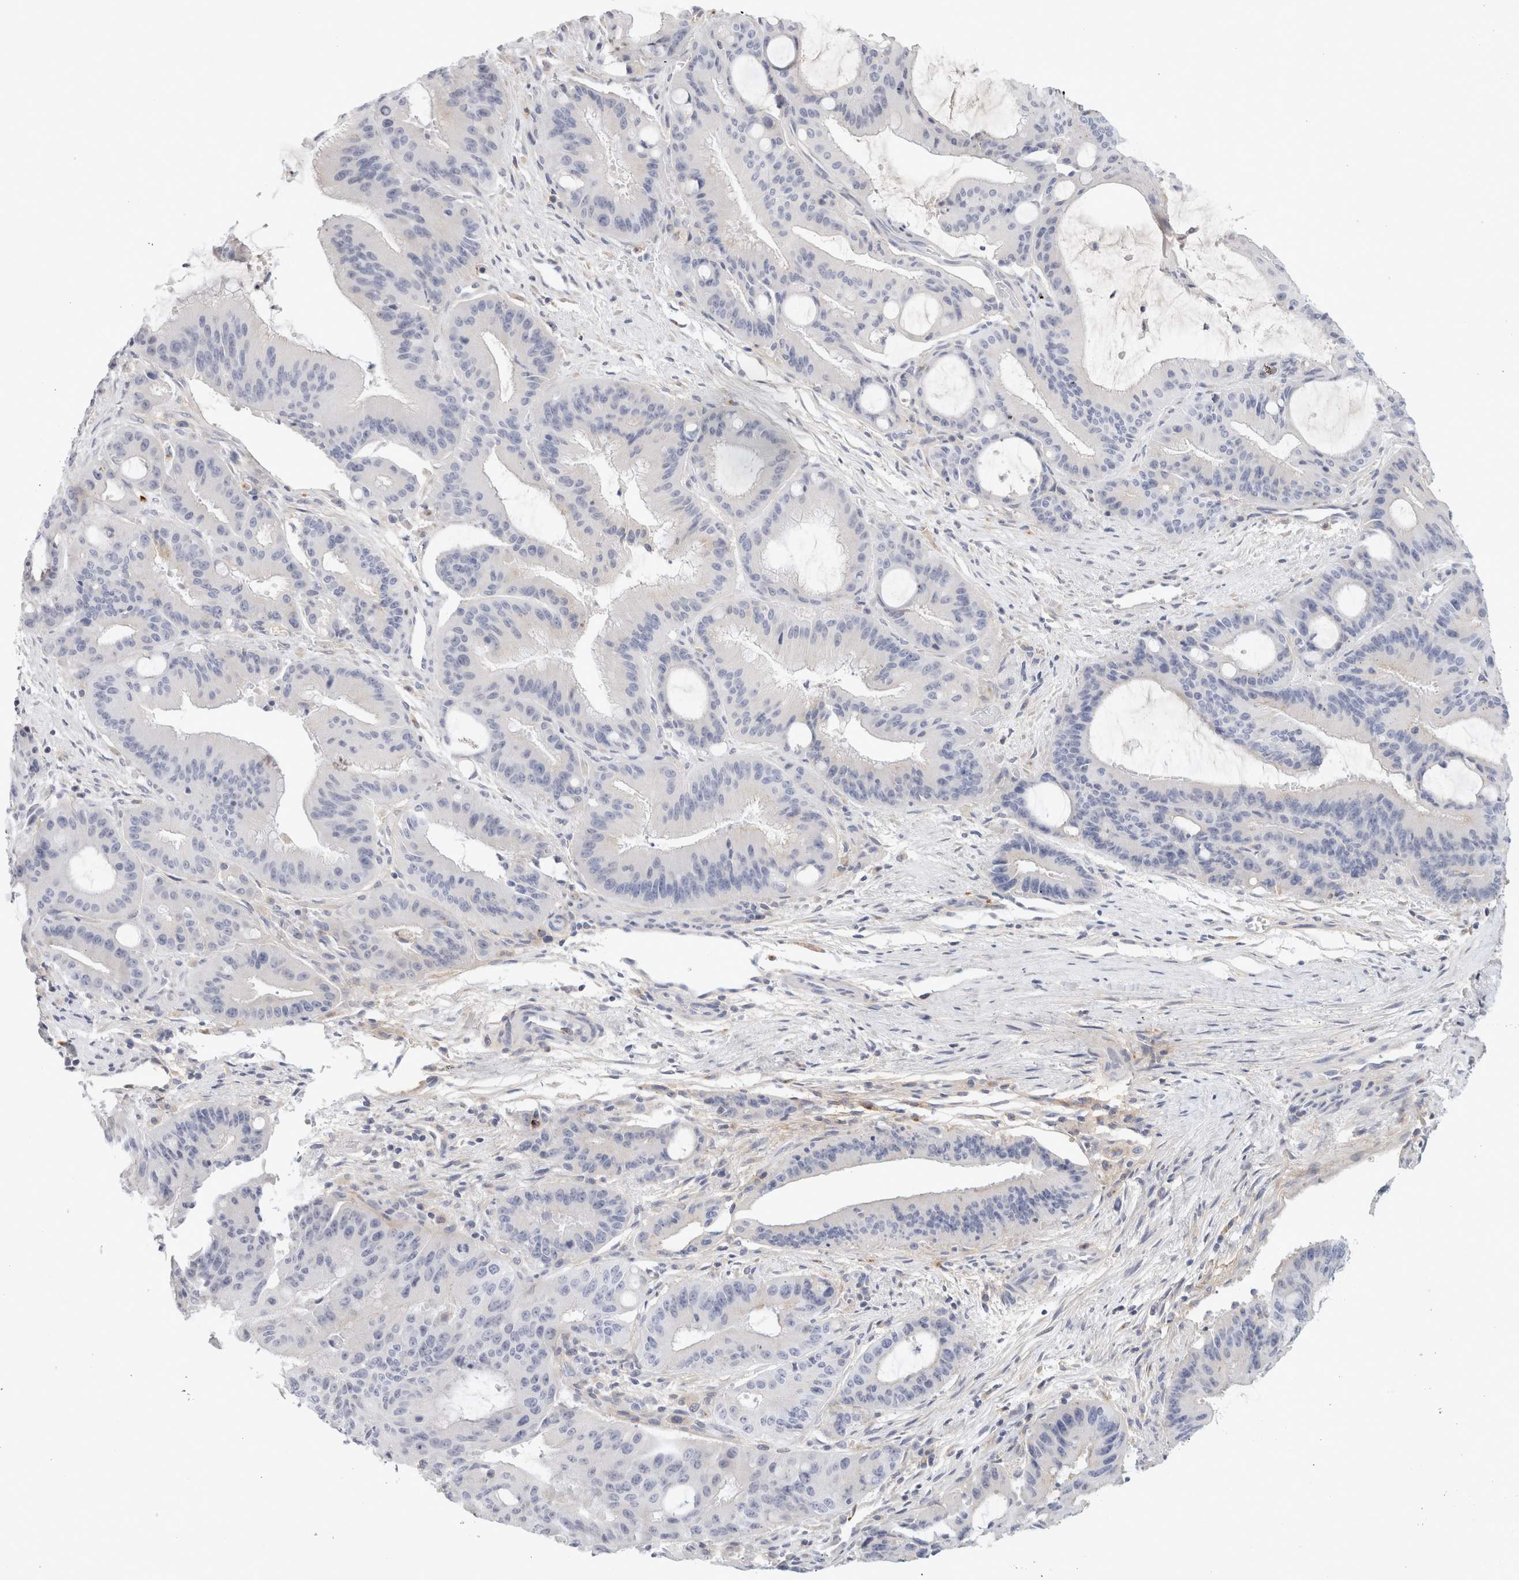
{"staining": {"intensity": "negative", "quantity": "none", "location": "none"}, "tissue": "liver cancer", "cell_type": "Tumor cells", "image_type": "cancer", "snomed": [{"axis": "morphology", "description": "Normal tissue, NOS"}, {"axis": "morphology", "description": "Cholangiocarcinoma"}, {"axis": "topography", "description": "Liver"}, {"axis": "topography", "description": "Peripheral nerve tissue"}], "caption": "A histopathology image of human liver cholangiocarcinoma is negative for staining in tumor cells.", "gene": "FGL2", "patient": {"sex": "female", "age": 73}}